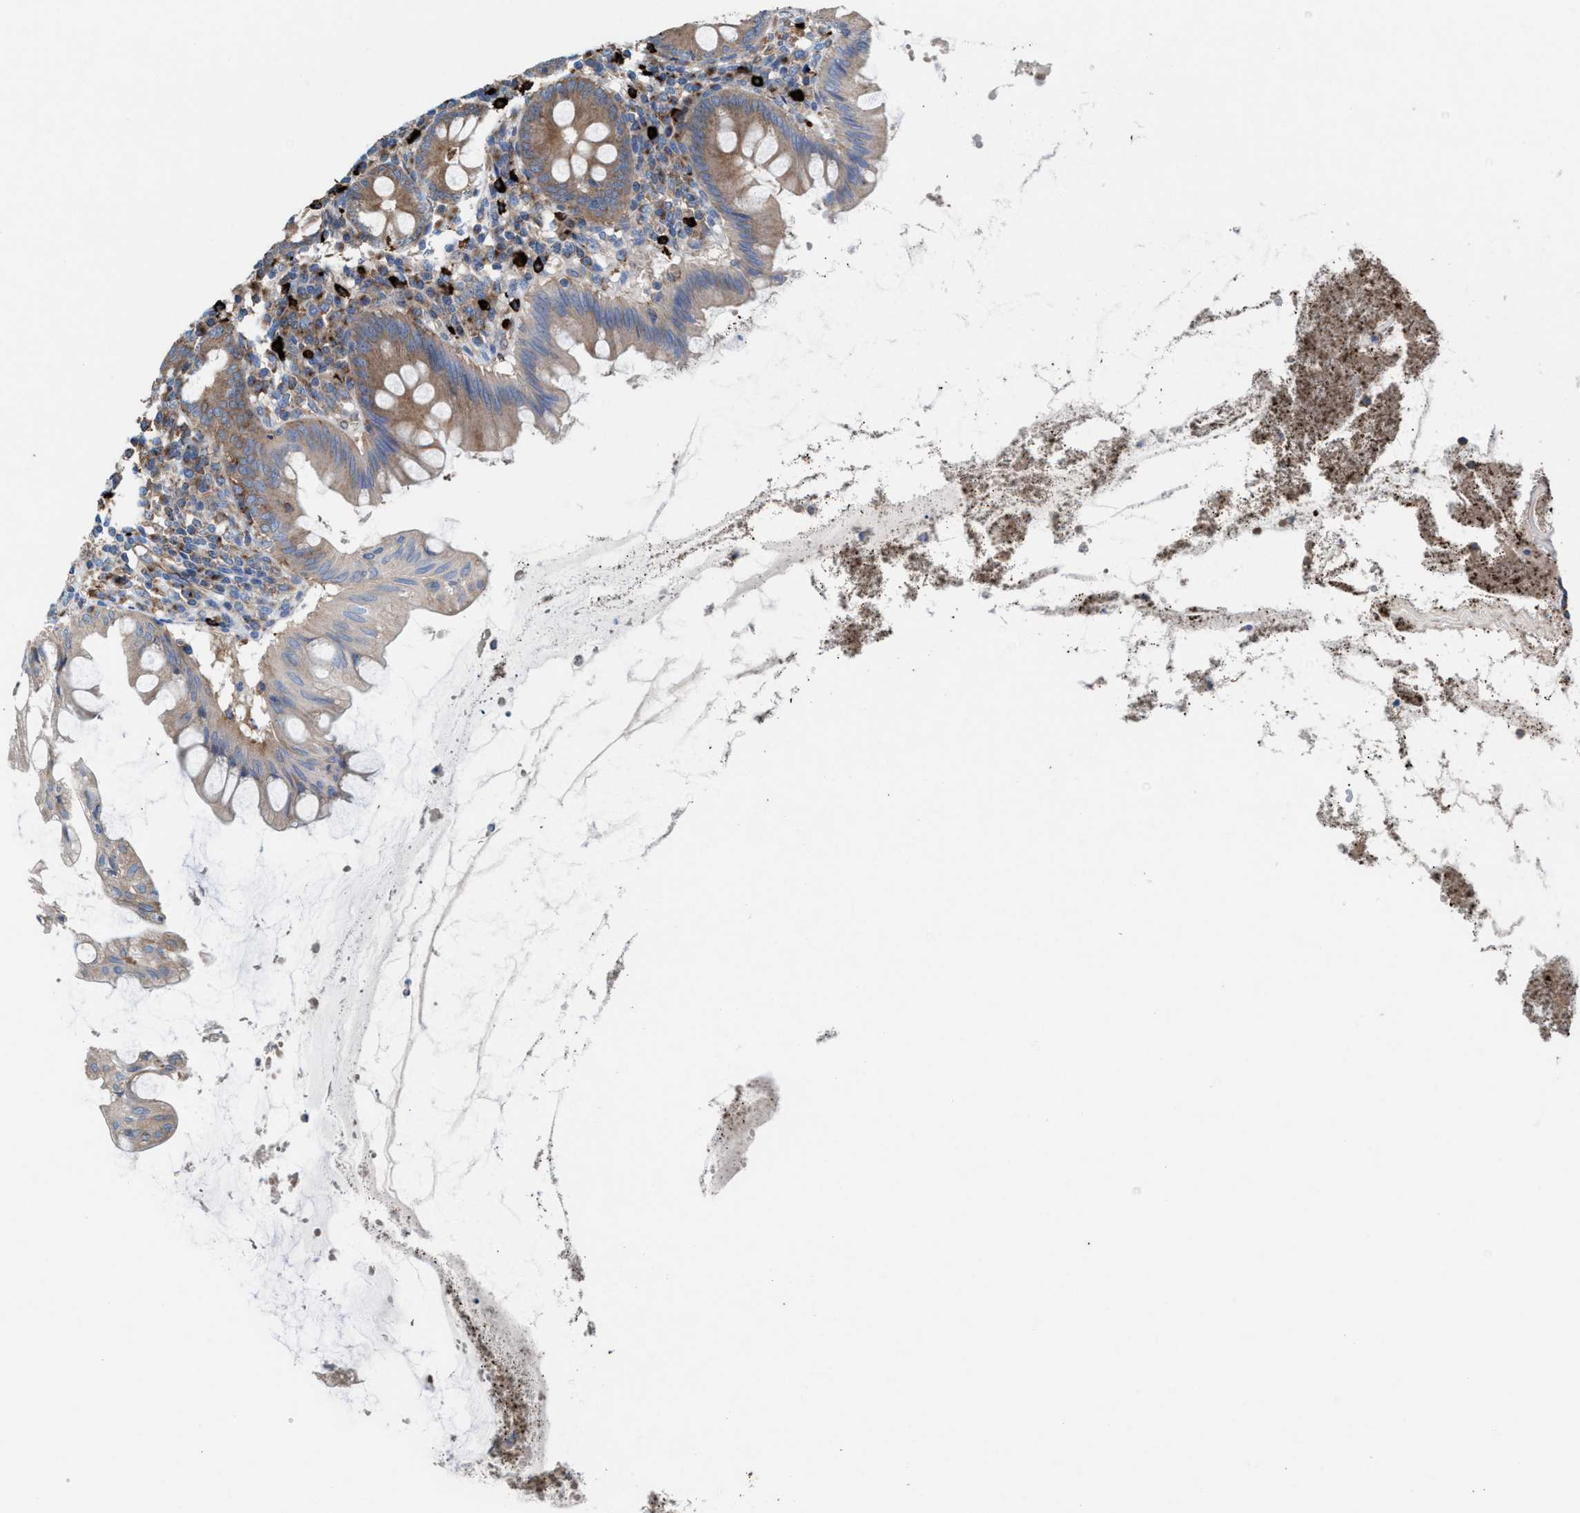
{"staining": {"intensity": "moderate", "quantity": ">75%", "location": "cytoplasmic/membranous"}, "tissue": "appendix", "cell_type": "Glandular cells", "image_type": "normal", "snomed": [{"axis": "morphology", "description": "Normal tissue, NOS"}, {"axis": "topography", "description": "Appendix"}], "caption": "Immunohistochemistry (IHC) (DAB (3,3'-diaminobenzidine)) staining of normal appendix reveals moderate cytoplasmic/membranous protein staining in approximately >75% of glandular cells. The protein of interest is shown in brown color, while the nuclei are stained blue.", "gene": "NYAP1", "patient": {"sex": "male", "age": 56}}